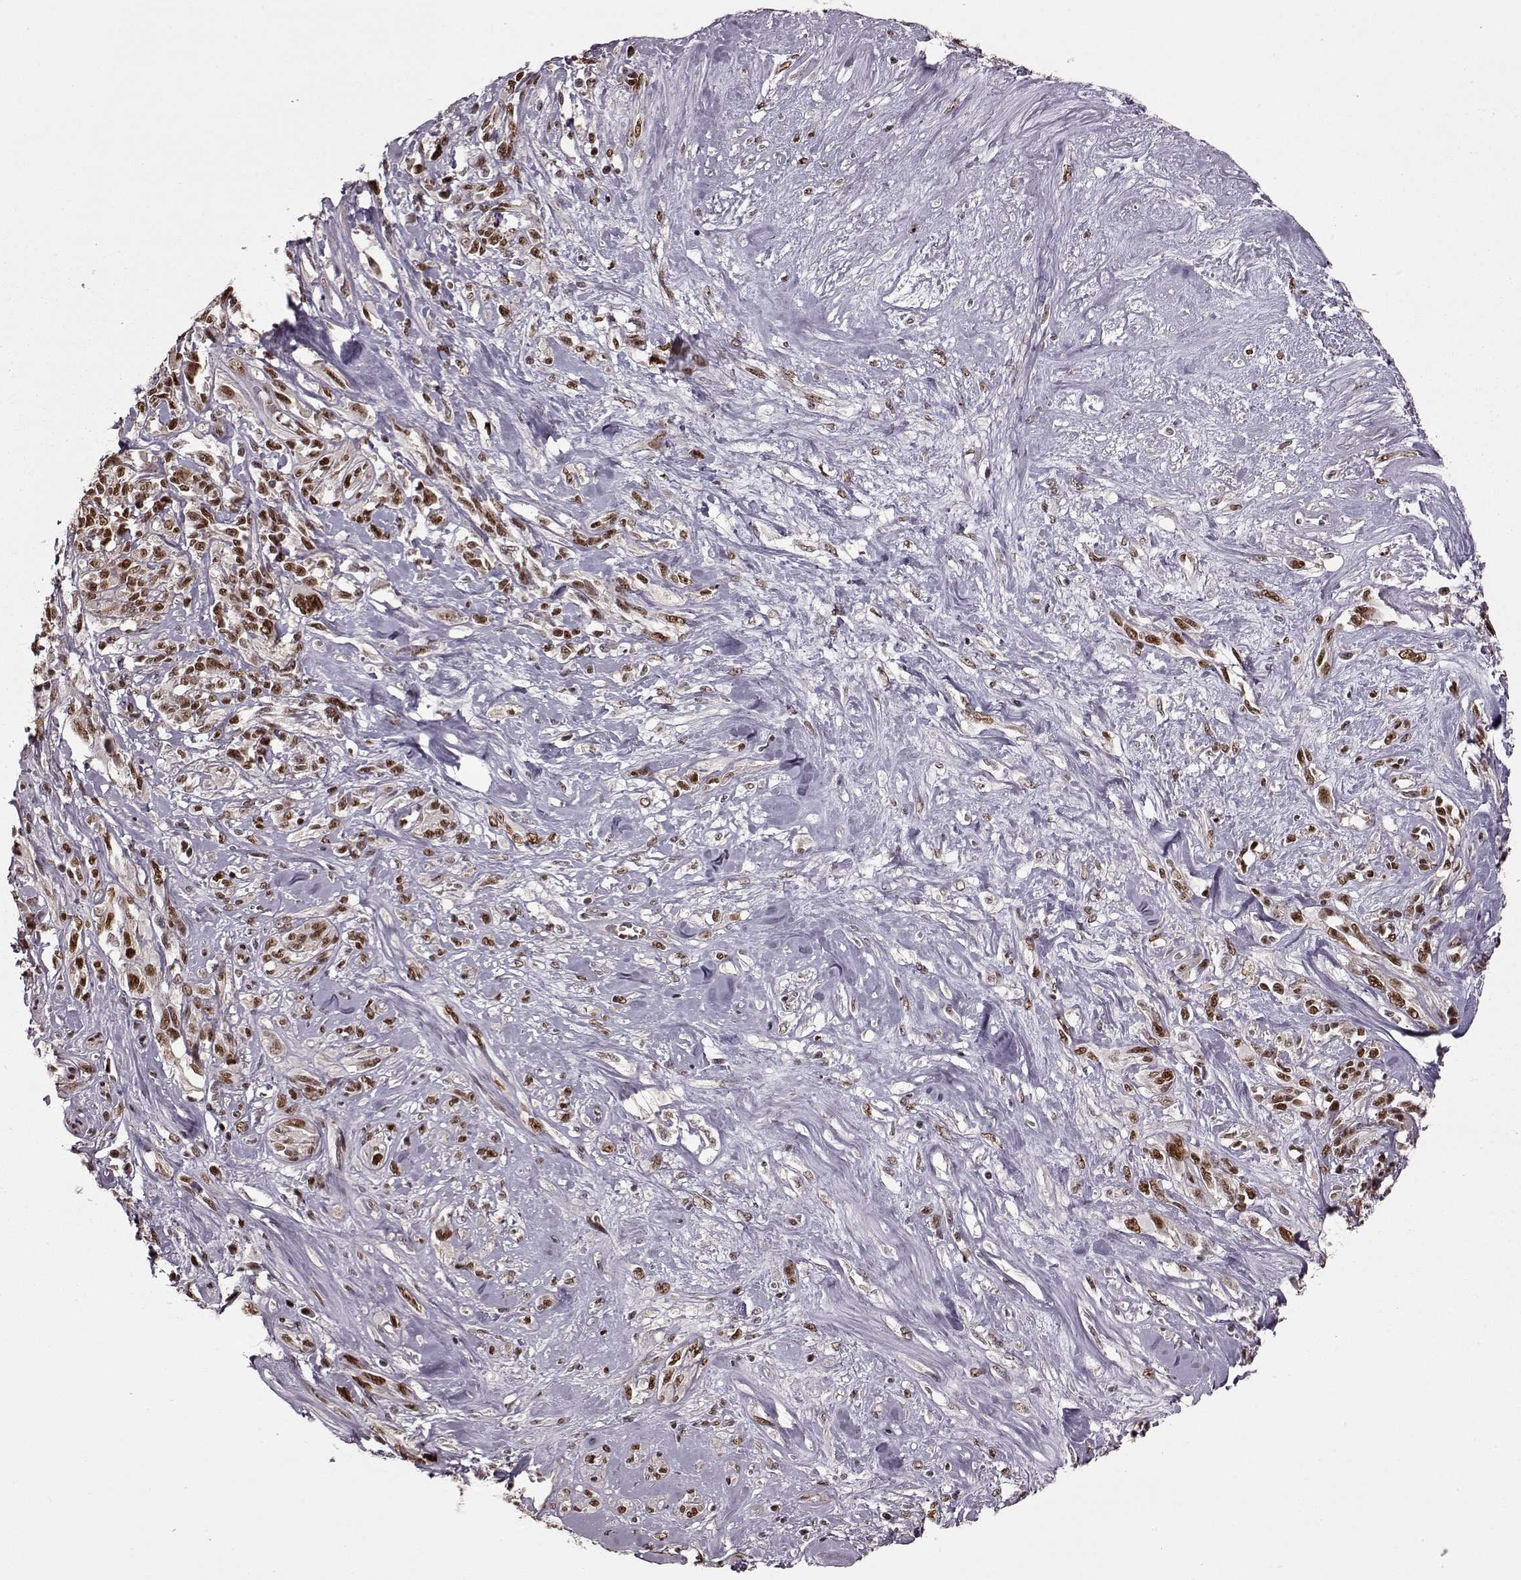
{"staining": {"intensity": "moderate", "quantity": ">75%", "location": "nuclear"}, "tissue": "melanoma", "cell_type": "Tumor cells", "image_type": "cancer", "snomed": [{"axis": "morphology", "description": "Malignant melanoma, NOS"}, {"axis": "topography", "description": "Skin"}], "caption": "Immunohistochemical staining of melanoma displays medium levels of moderate nuclear protein staining in about >75% of tumor cells. The staining was performed using DAB (3,3'-diaminobenzidine), with brown indicating positive protein expression. Nuclei are stained blue with hematoxylin.", "gene": "FTO", "patient": {"sex": "female", "age": 91}}